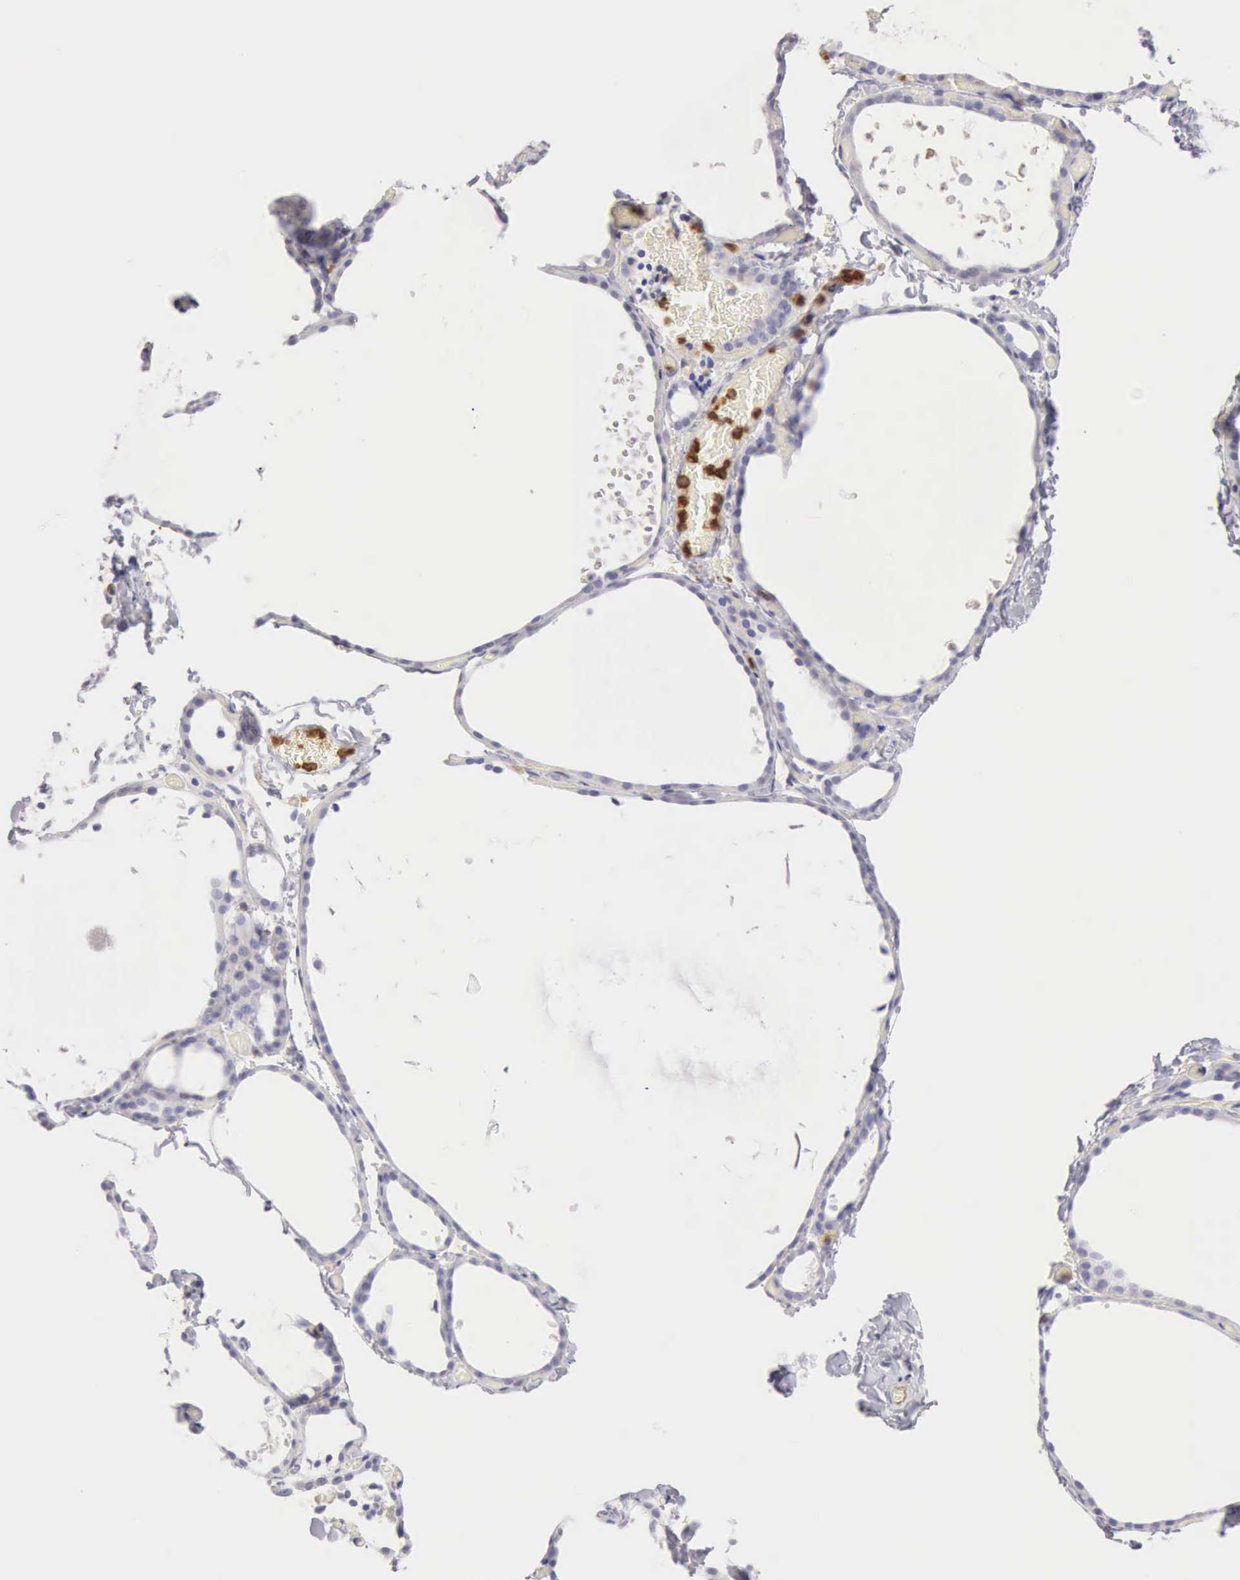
{"staining": {"intensity": "negative", "quantity": "none", "location": "none"}, "tissue": "thyroid gland", "cell_type": "Glandular cells", "image_type": "normal", "snomed": [{"axis": "morphology", "description": "Normal tissue, NOS"}, {"axis": "topography", "description": "Thyroid gland"}], "caption": "DAB (3,3'-diaminobenzidine) immunohistochemical staining of normal thyroid gland displays no significant expression in glandular cells.", "gene": "ARHGAP4", "patient": {"sex": "female", "age": 22}}